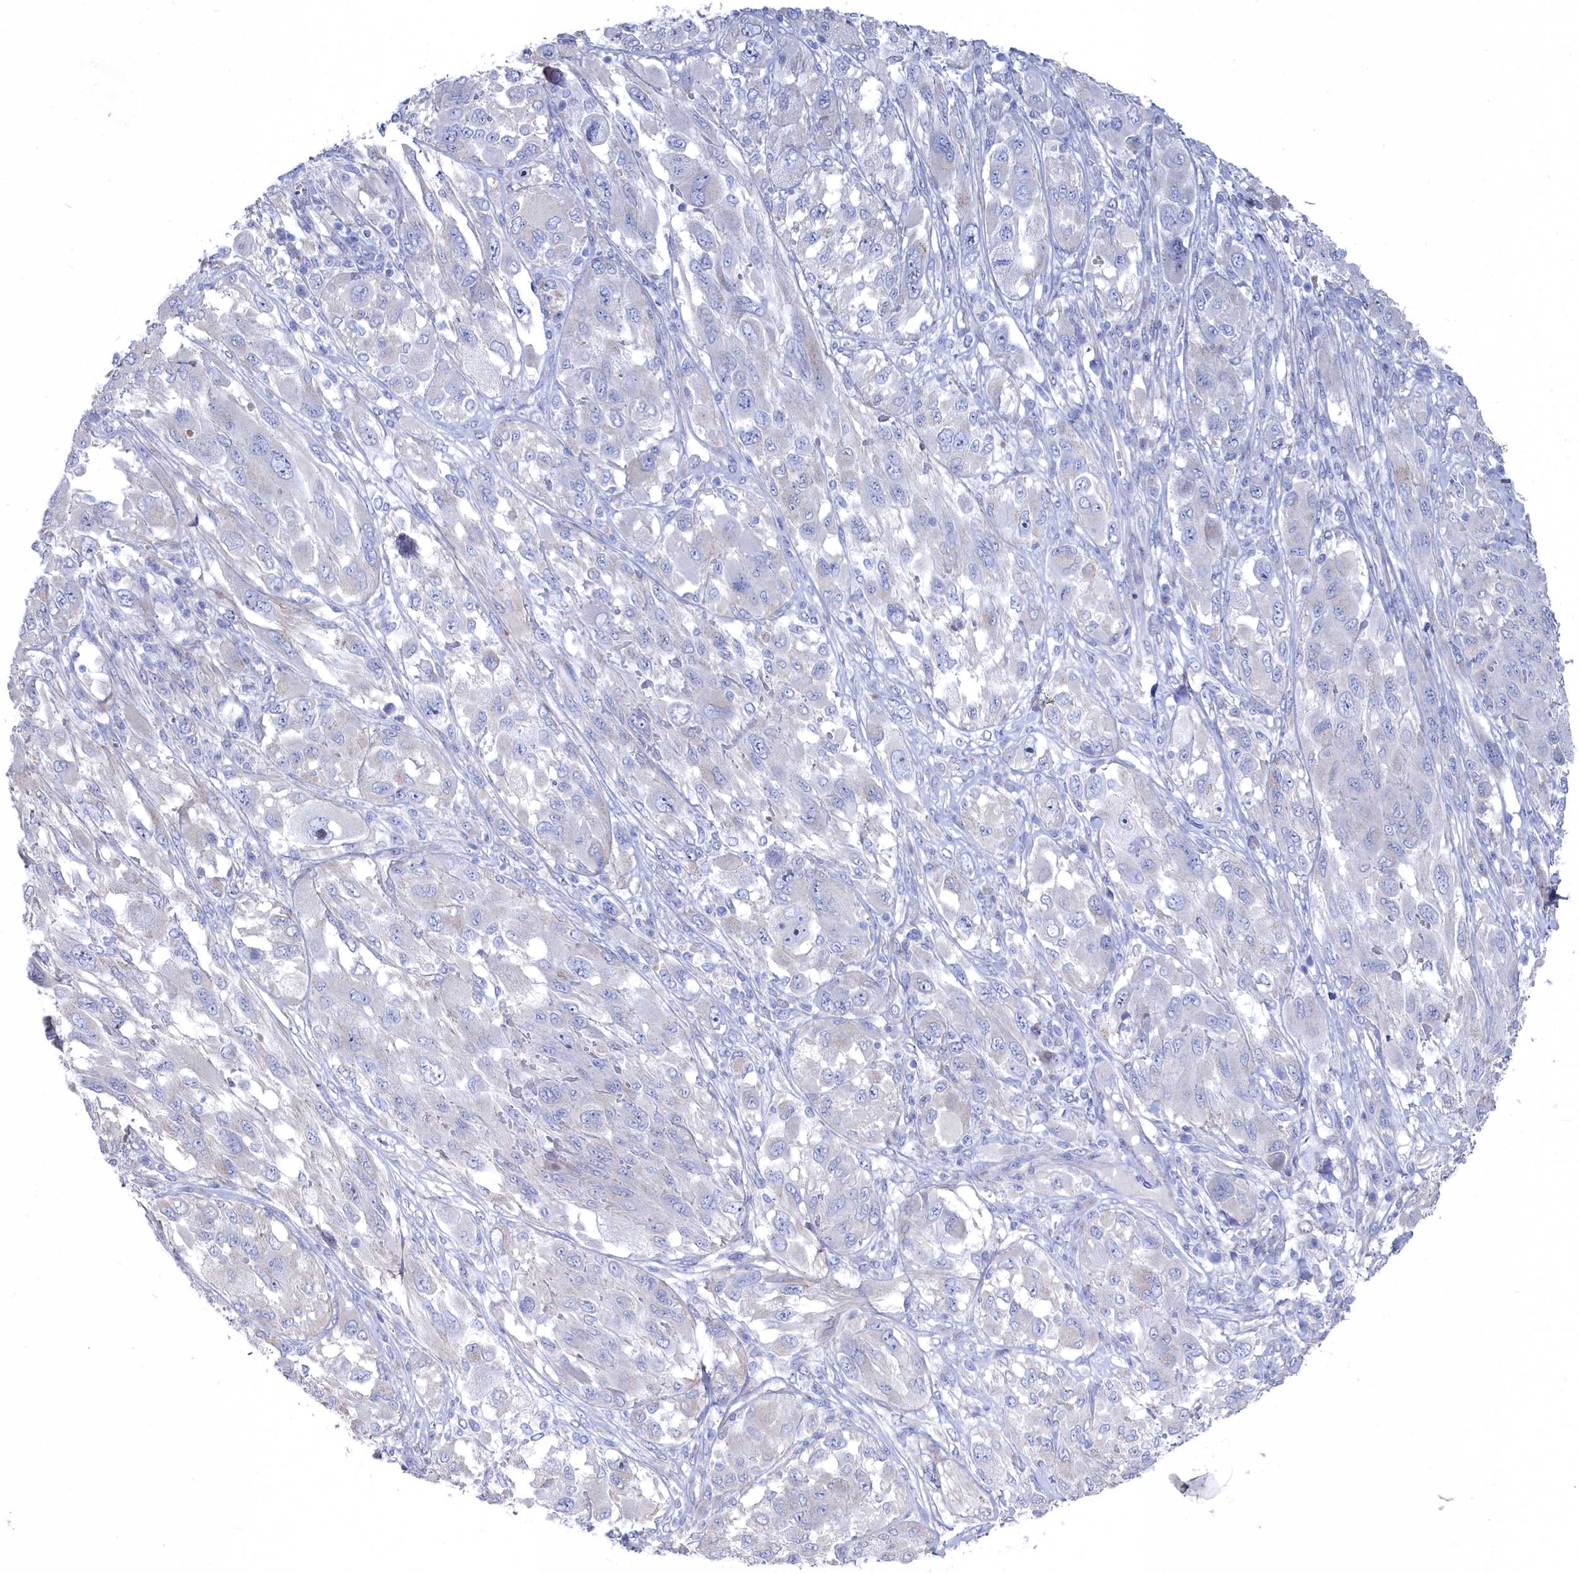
{"staining": {"intensity": "negative", "quantity": "none", "location": "none"}, "tissue": "melanoma", "cell_type": "Tumor cells", "image_type": "cancer", "snomed": [{"axis": "morphology", "description": "Malignant melanoma, NOS"}, {"axis": "topography", "description": "Skin"}], "caption": "Tumor cells are negative for protein expression in human malignant melanoma.", "gene": "SHISAL2A", "patient": {"sex": "female", "age": 91}}